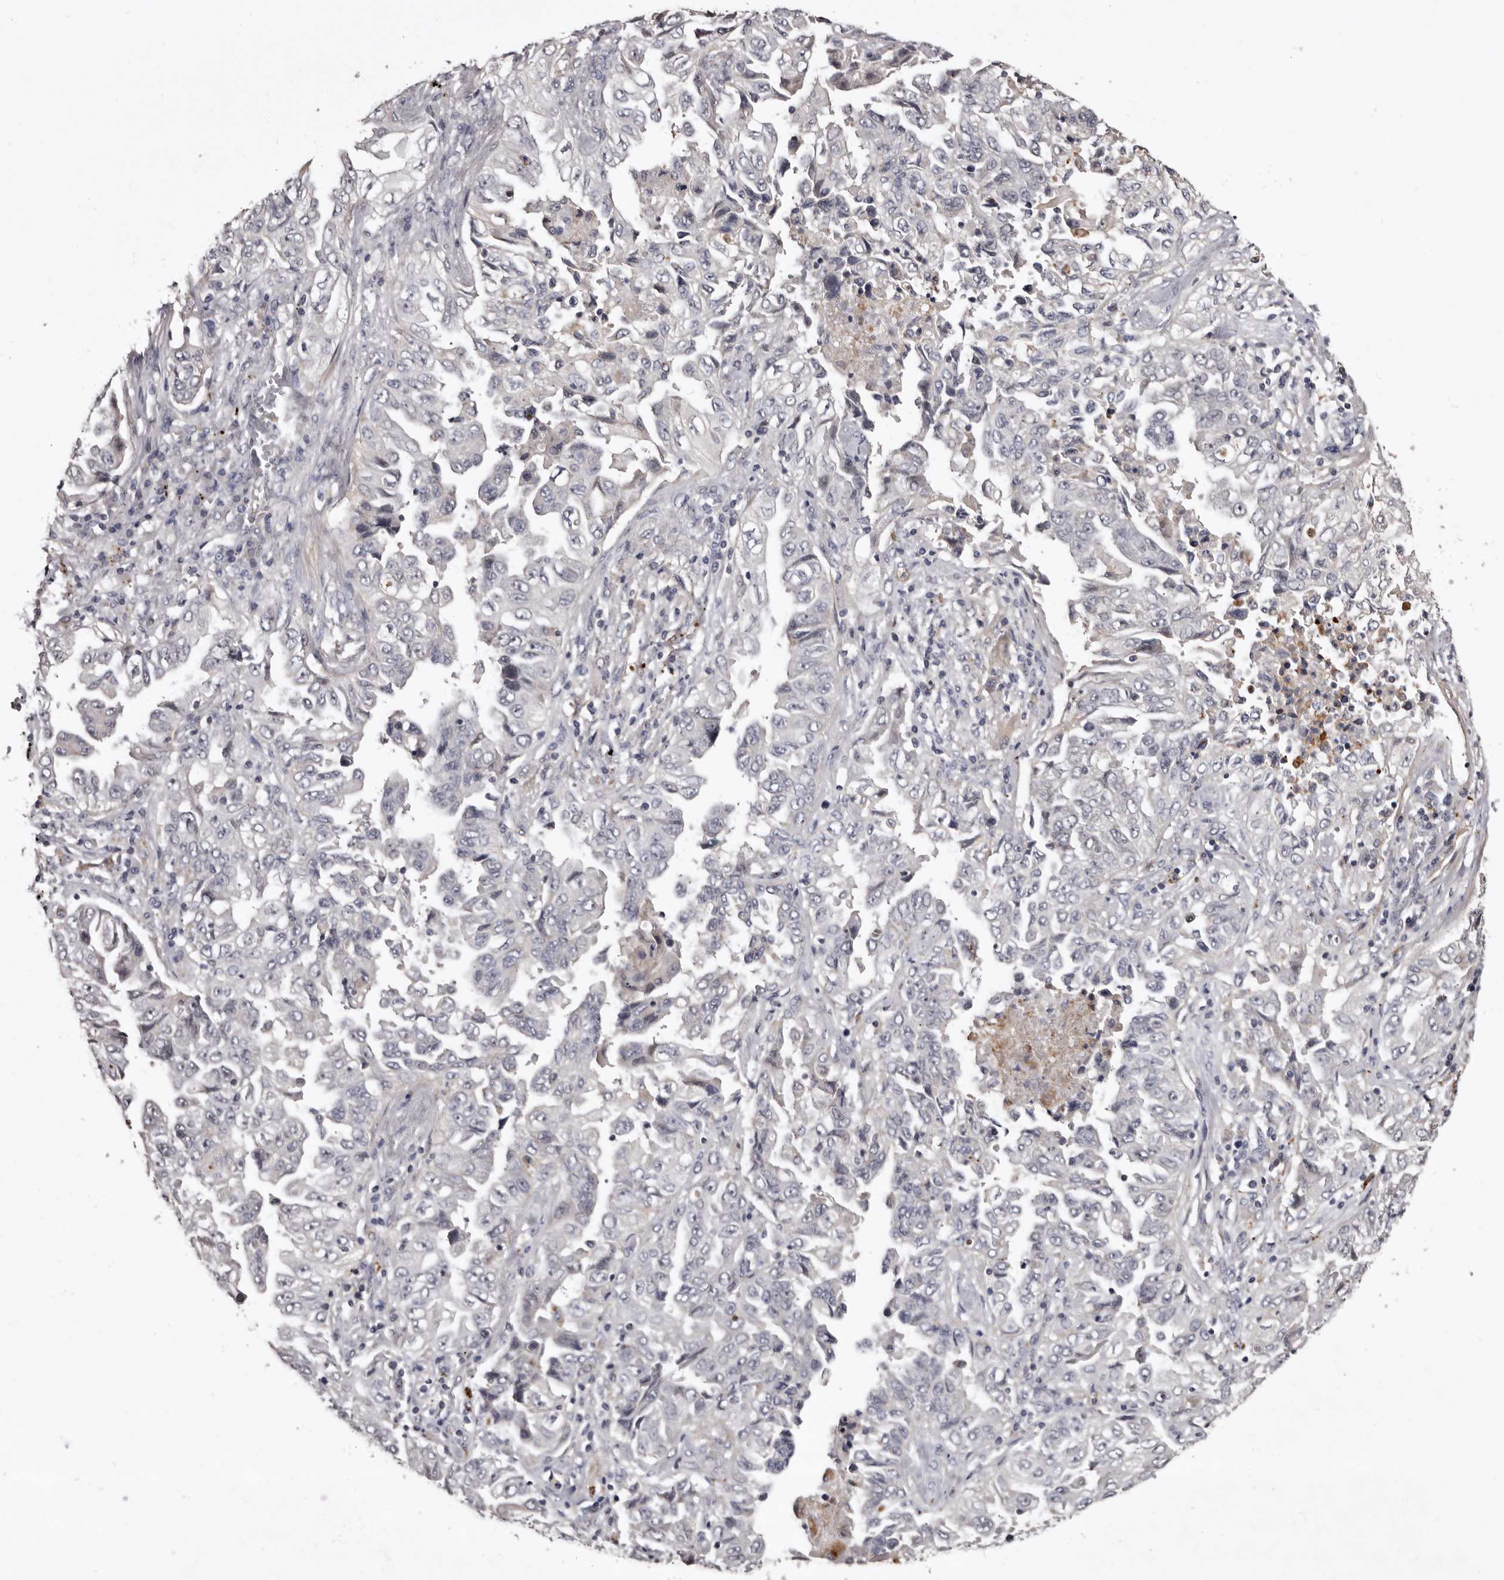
{"staining": {"intensity": "negative", "quantity": "none", "location": "none"}, "tissue": "lung cancer", "cell_type": "Tumor cells", "image_type": "cancer", "snomed": [{"axis": "morphology", "description": "Adenocarcinoma, NOS"}, {"axis": "topography", "description": "Lung"}], "caption": "Immunohistochemistry histopathology image of lung cancer (adenocarcinoma) stained for a protein (brown), which demonstrates no staining in tumor cells.", "gene": "SLC10A4", "patient": {"sex": "female", "age": 51}}